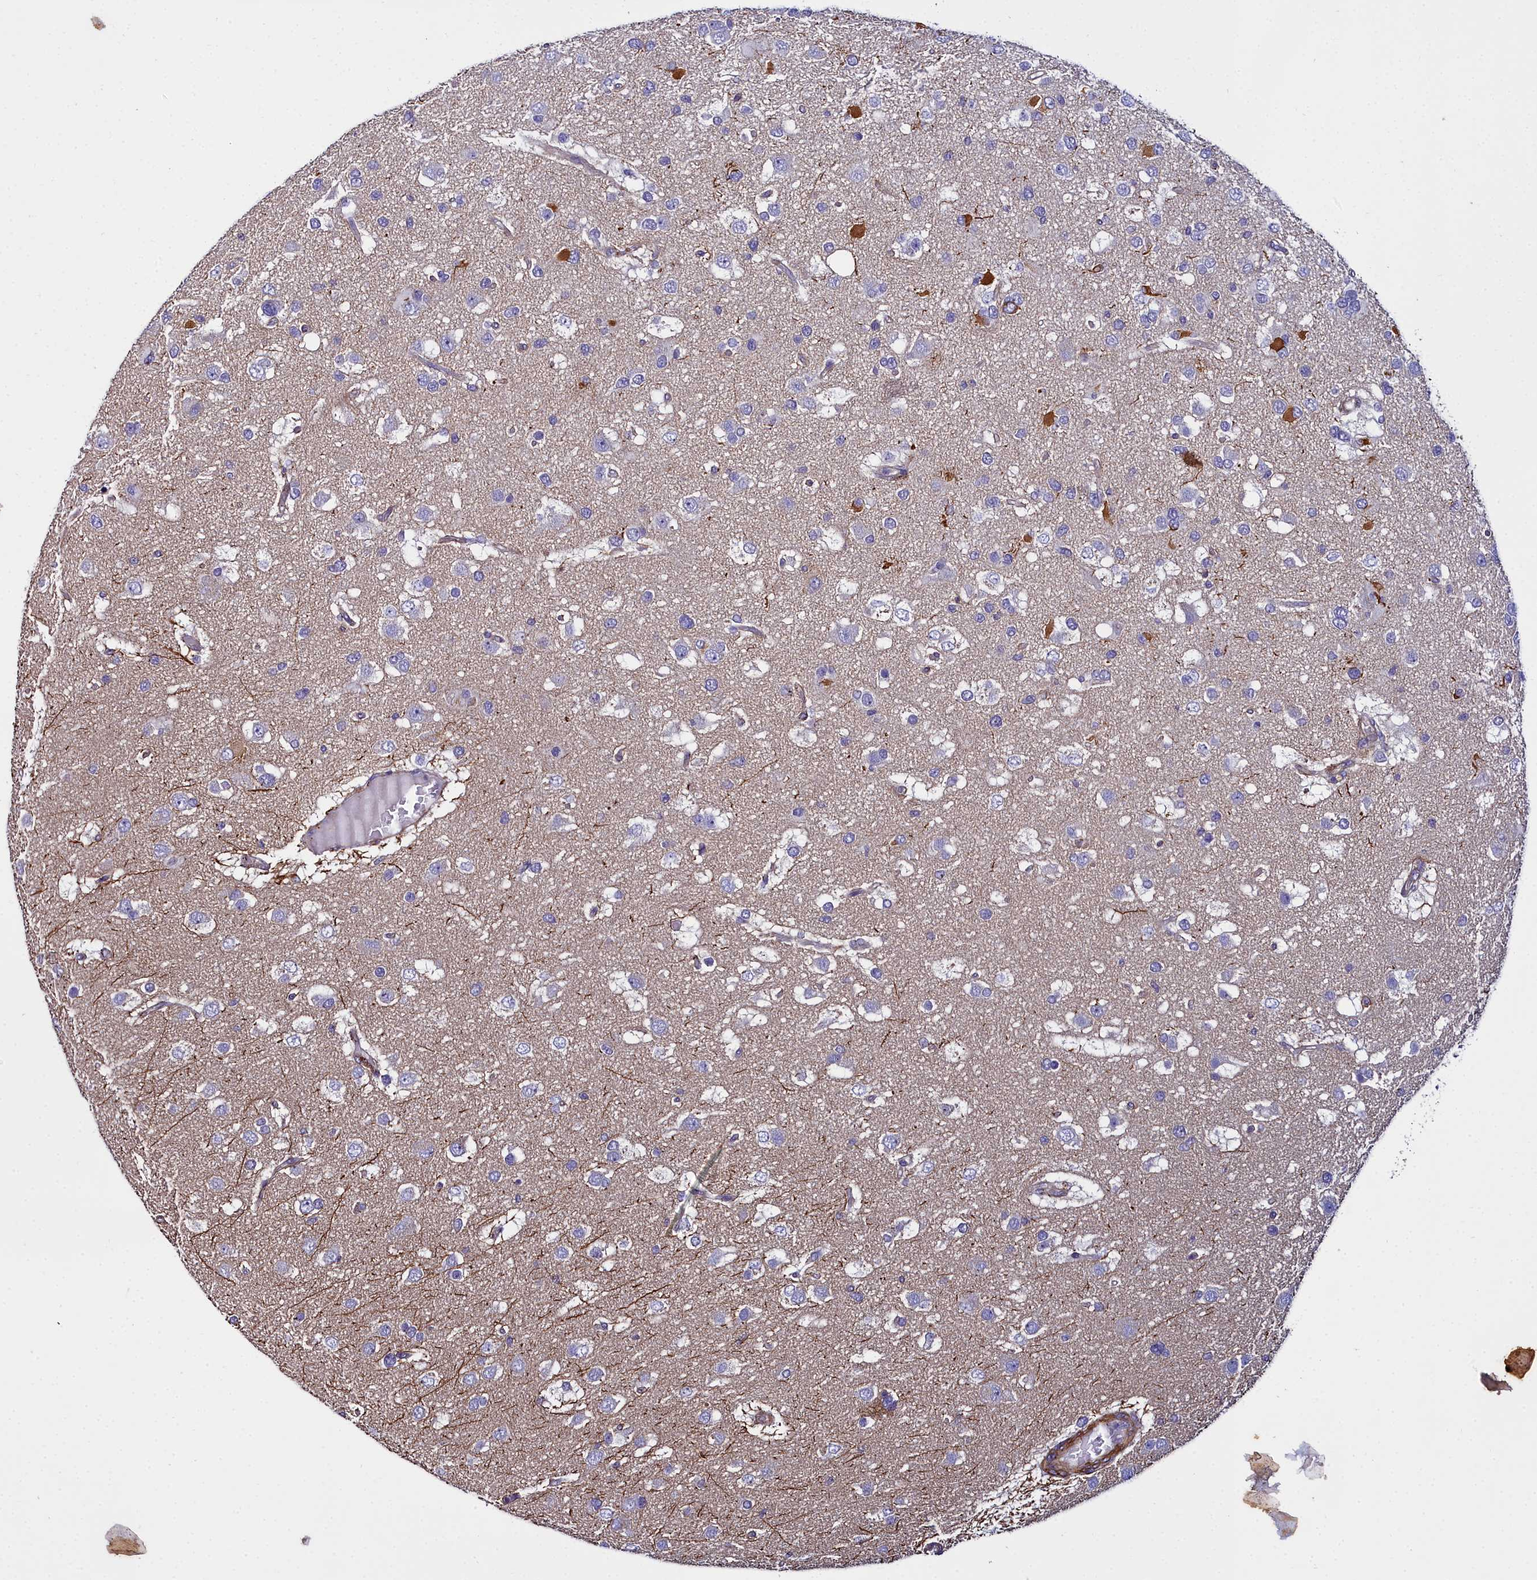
{"staining": {"intensity": "negative", "quantity": "none", "location": "none"}, "tissue": "glioma", "cell_type": "Tumor cells", "image_type": "cancer", "snomed": [{"axis": "morphology", "description": "Glioma, malignant, High grade"}, {"axis": "topography", "description": "Brain"}], "caption": "DAB (3,3'-diaminobenzidine) immunohistochemical staining of human glioma exhibits no significant positivity in tumor cells.", "gene": "FADS3", "patient": {"sex": "male", "age": 53}}